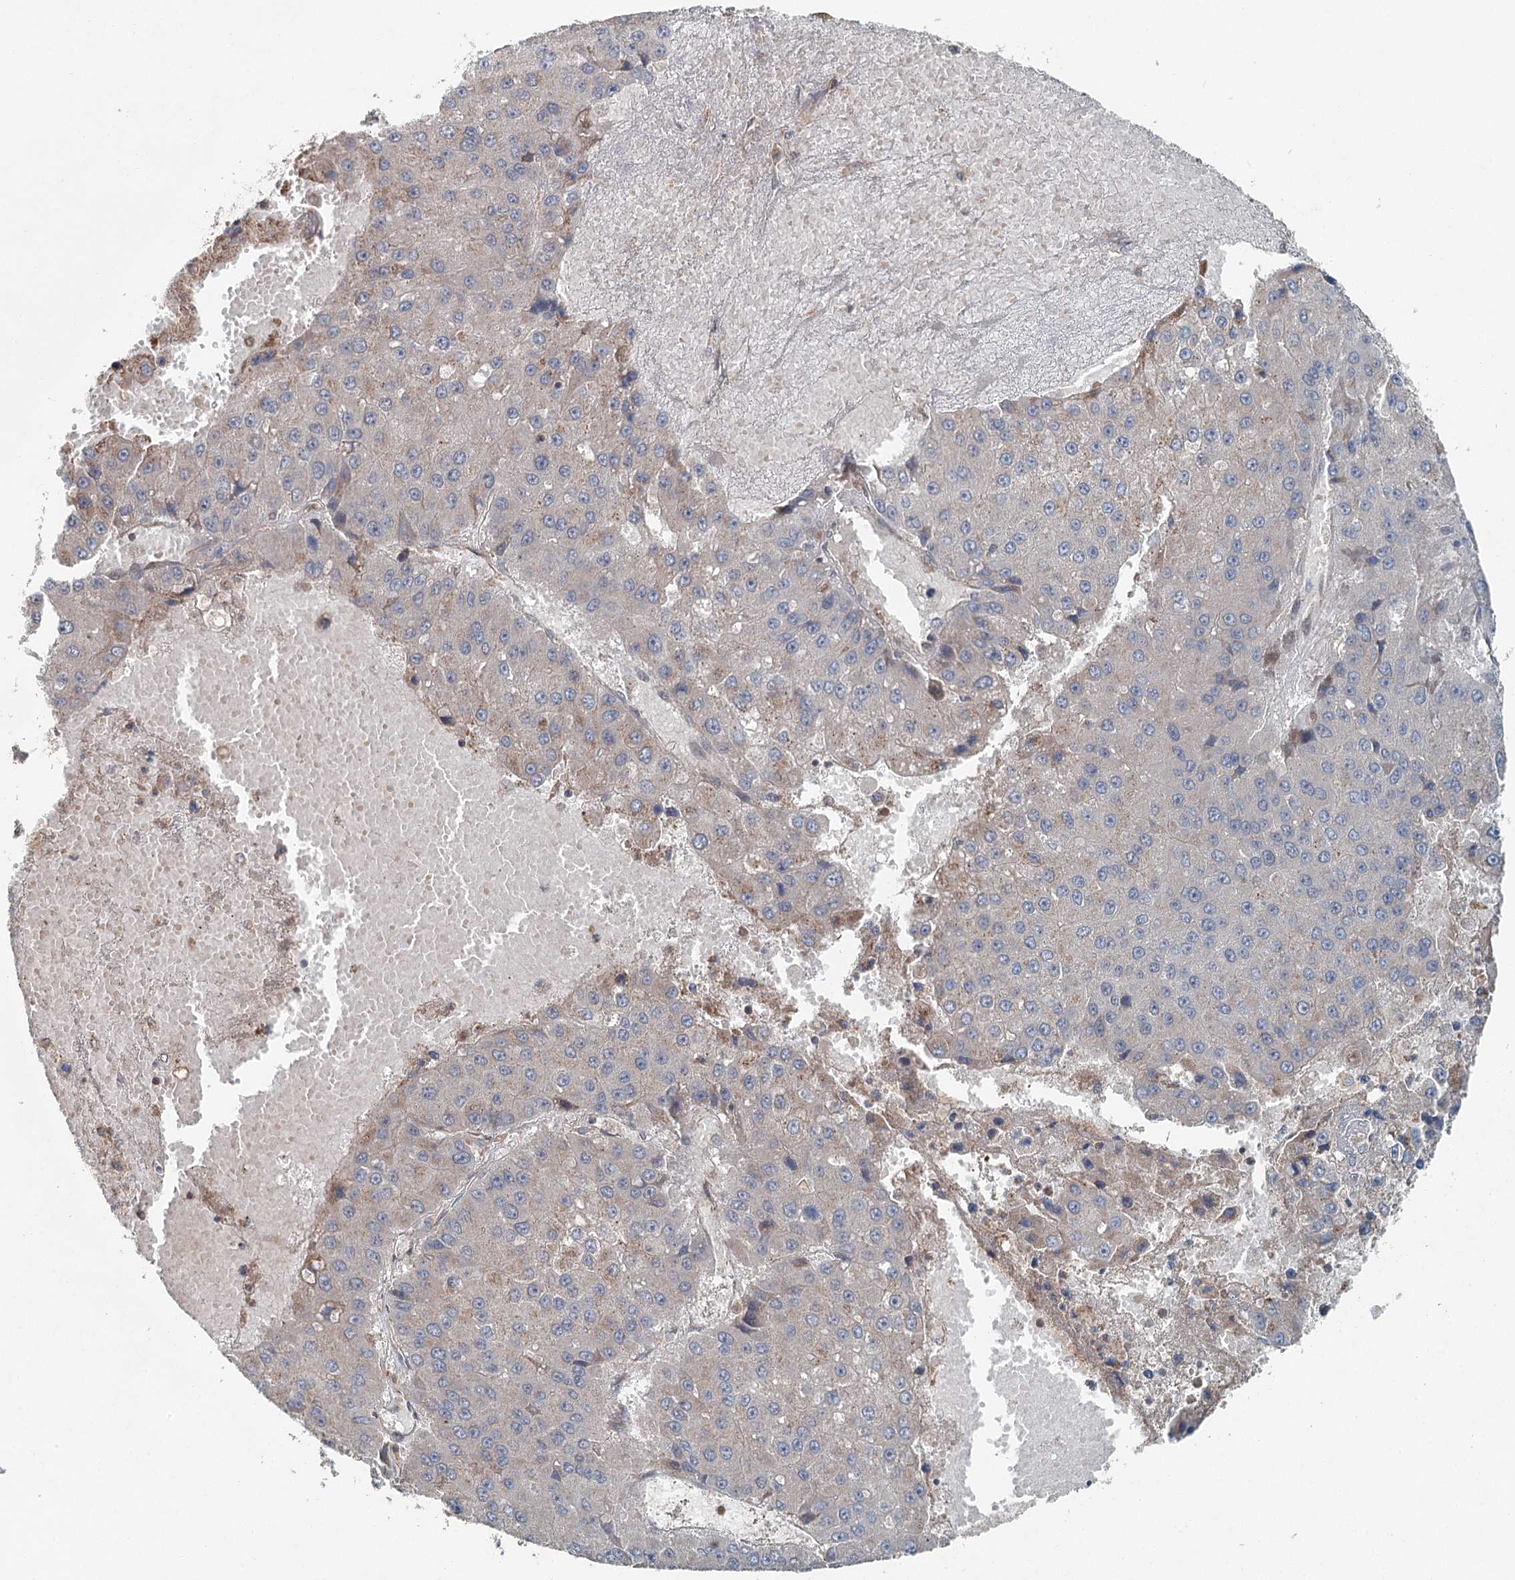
{"staining": {"intensity": "moderate", "quantity": "<25%", "location": "cytoplasmic/membranous"}, "tissue": "liver cancer", "cell_type": "Tumor cells", "image_type": "cancer", "snomed": [{"axis": "morphology", "description": "Carcinoma, Hepatocellular, NOS"}, {"axis": "topography", "description": "Liver"}], "caption": "Protein analysis of hepatocellular carcinoma (liver) tissue shows moderate cytoplasmic/membranous expression in about <25% of tumor cells.", "gene": "SKIC3", "patient": {"sex": "female", "age": 73}}